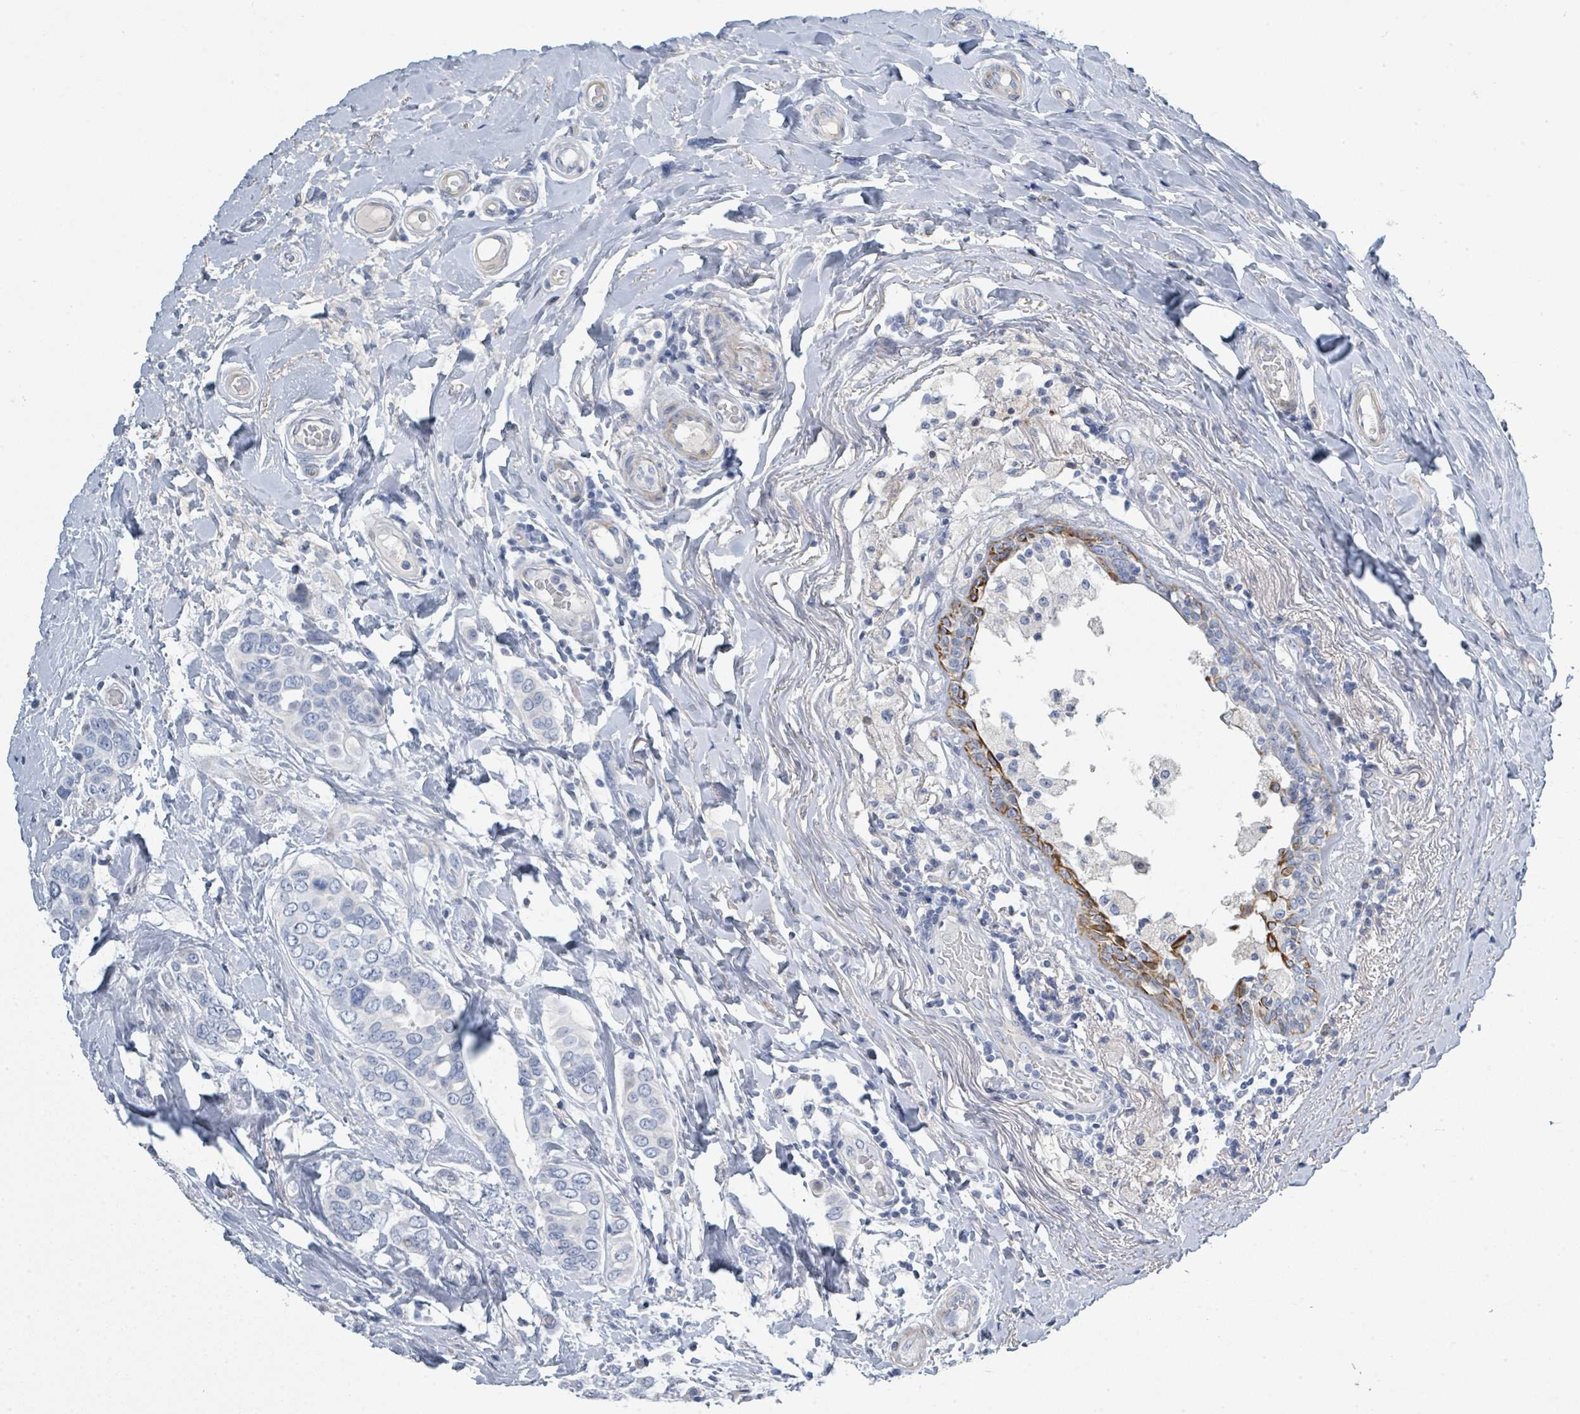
{"staining": {"intensity": "negative", "quantity": "none", "location": "none"}, "tissue": "breast cancer", "cell_type": "Tumor cells", "image_type": "cancer", "snomed": [{"axis": "morphology", "description": "Lobular carcinoma"}, {"axis": "topography", "description": "Breast"}], "caption": "Tumor cells show no significant staining in breast cancer (lobular carcinoma). (Brightfield microscopy of DAB (3,3'-diaminobenzidine) immunohistochemistry at high magnification).", "gene": "RAB33B", "patient": {"sex": "female", "age": 51}}